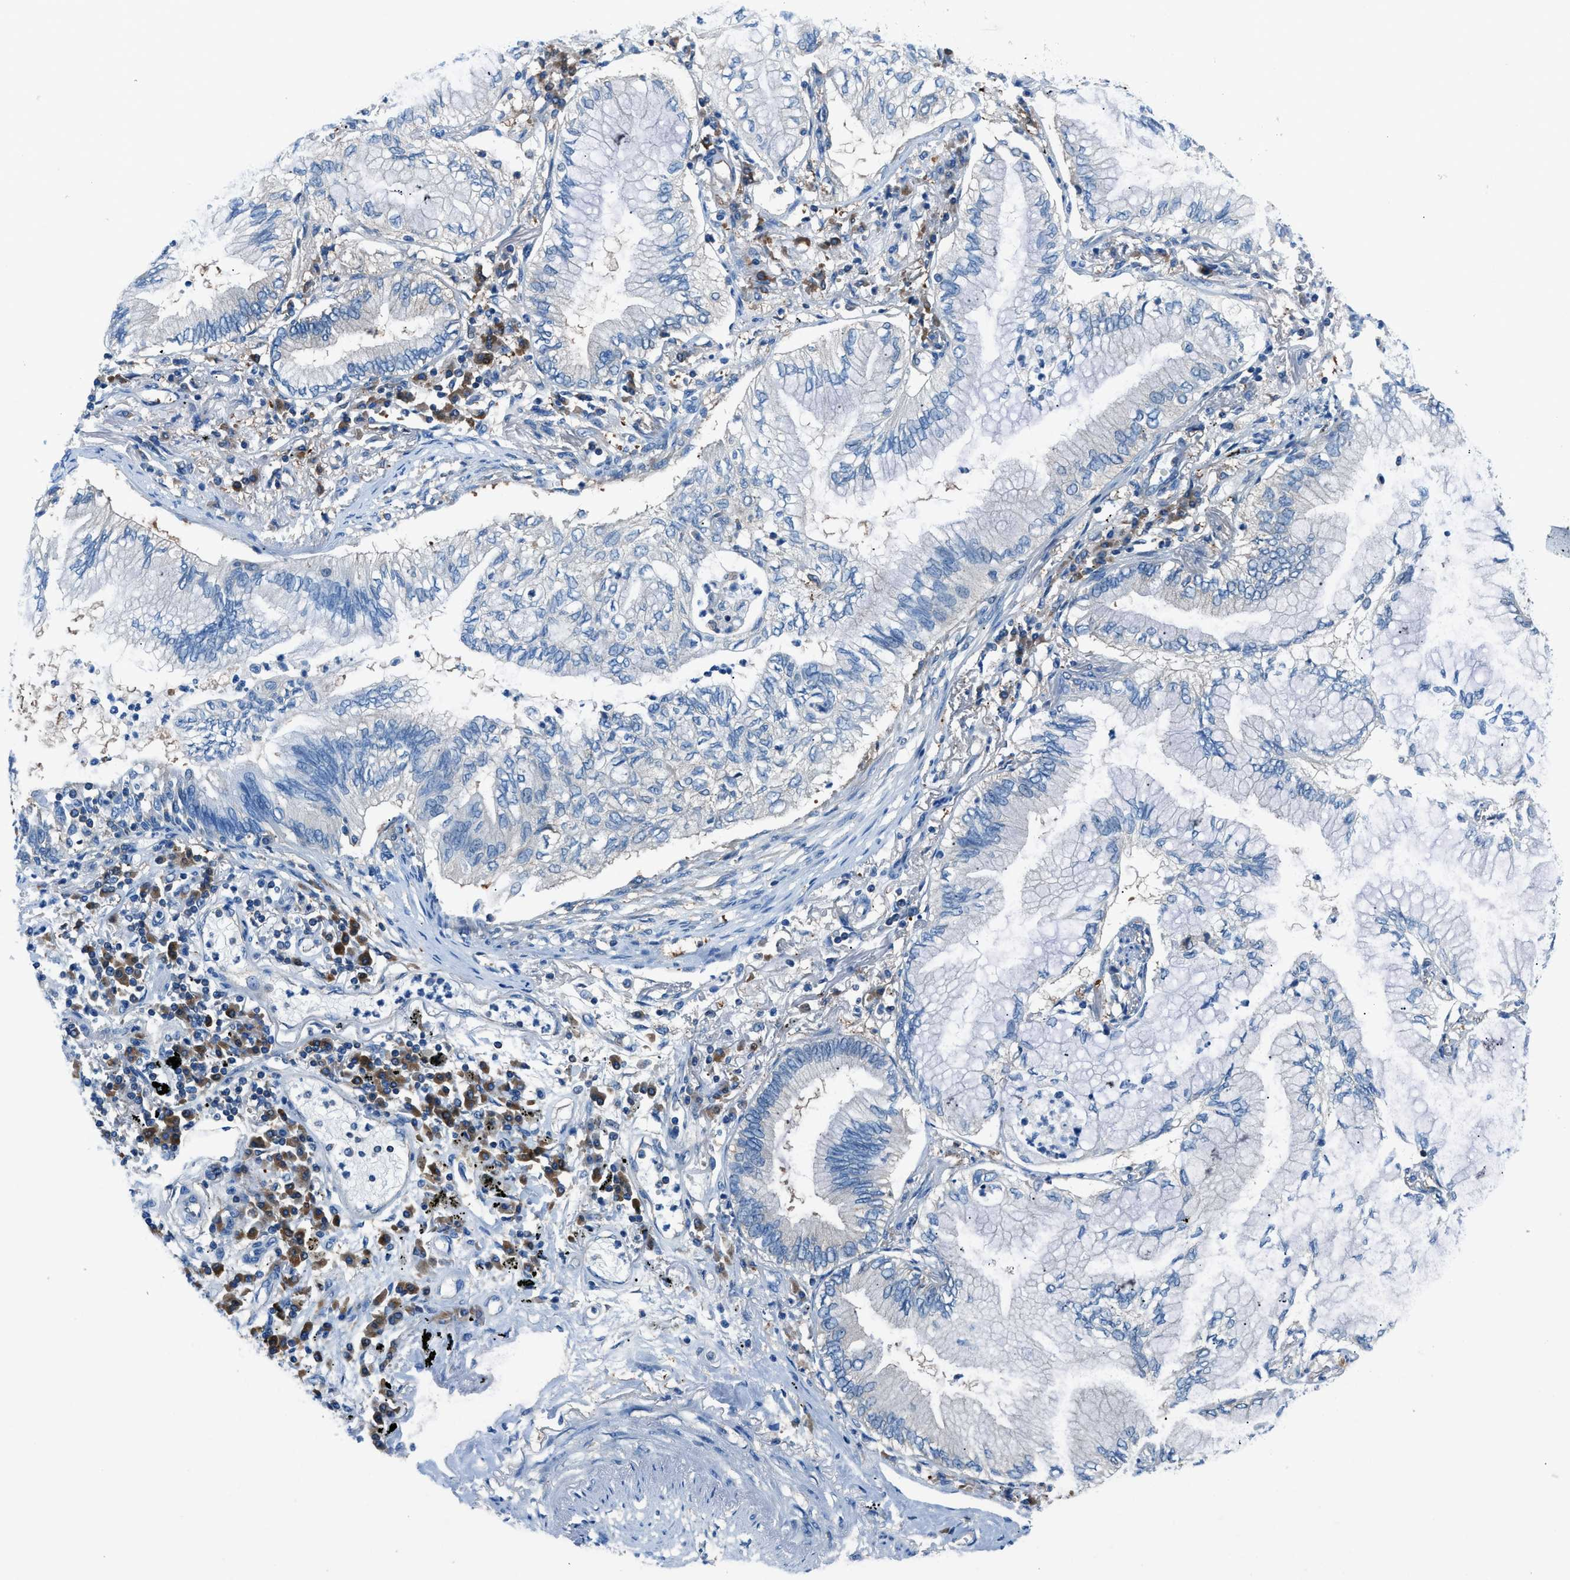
{"staining": {"intensity": "negative", "quantity": "none", "location": "none"}, "tissue": "lung cancer", "cell_type": "Tumor cells", "image_type": "cancer", "snomed": [{"axis": "morphology", "description": "Normal tissue, NOS"}, {"axis": "morphology", "description": "Adenocarcinoma, NOS"}, {"axis": "topography", "description": "Bronchus"}, {"axis": "topography", "description": "Lung"}], "caption": "Immunohistochemical staining of human adenocarcinoma (lung) shows no significant expression in tumor cells.", "gene": "SARS1", "patient": {"sex": "female", "age": 70}}